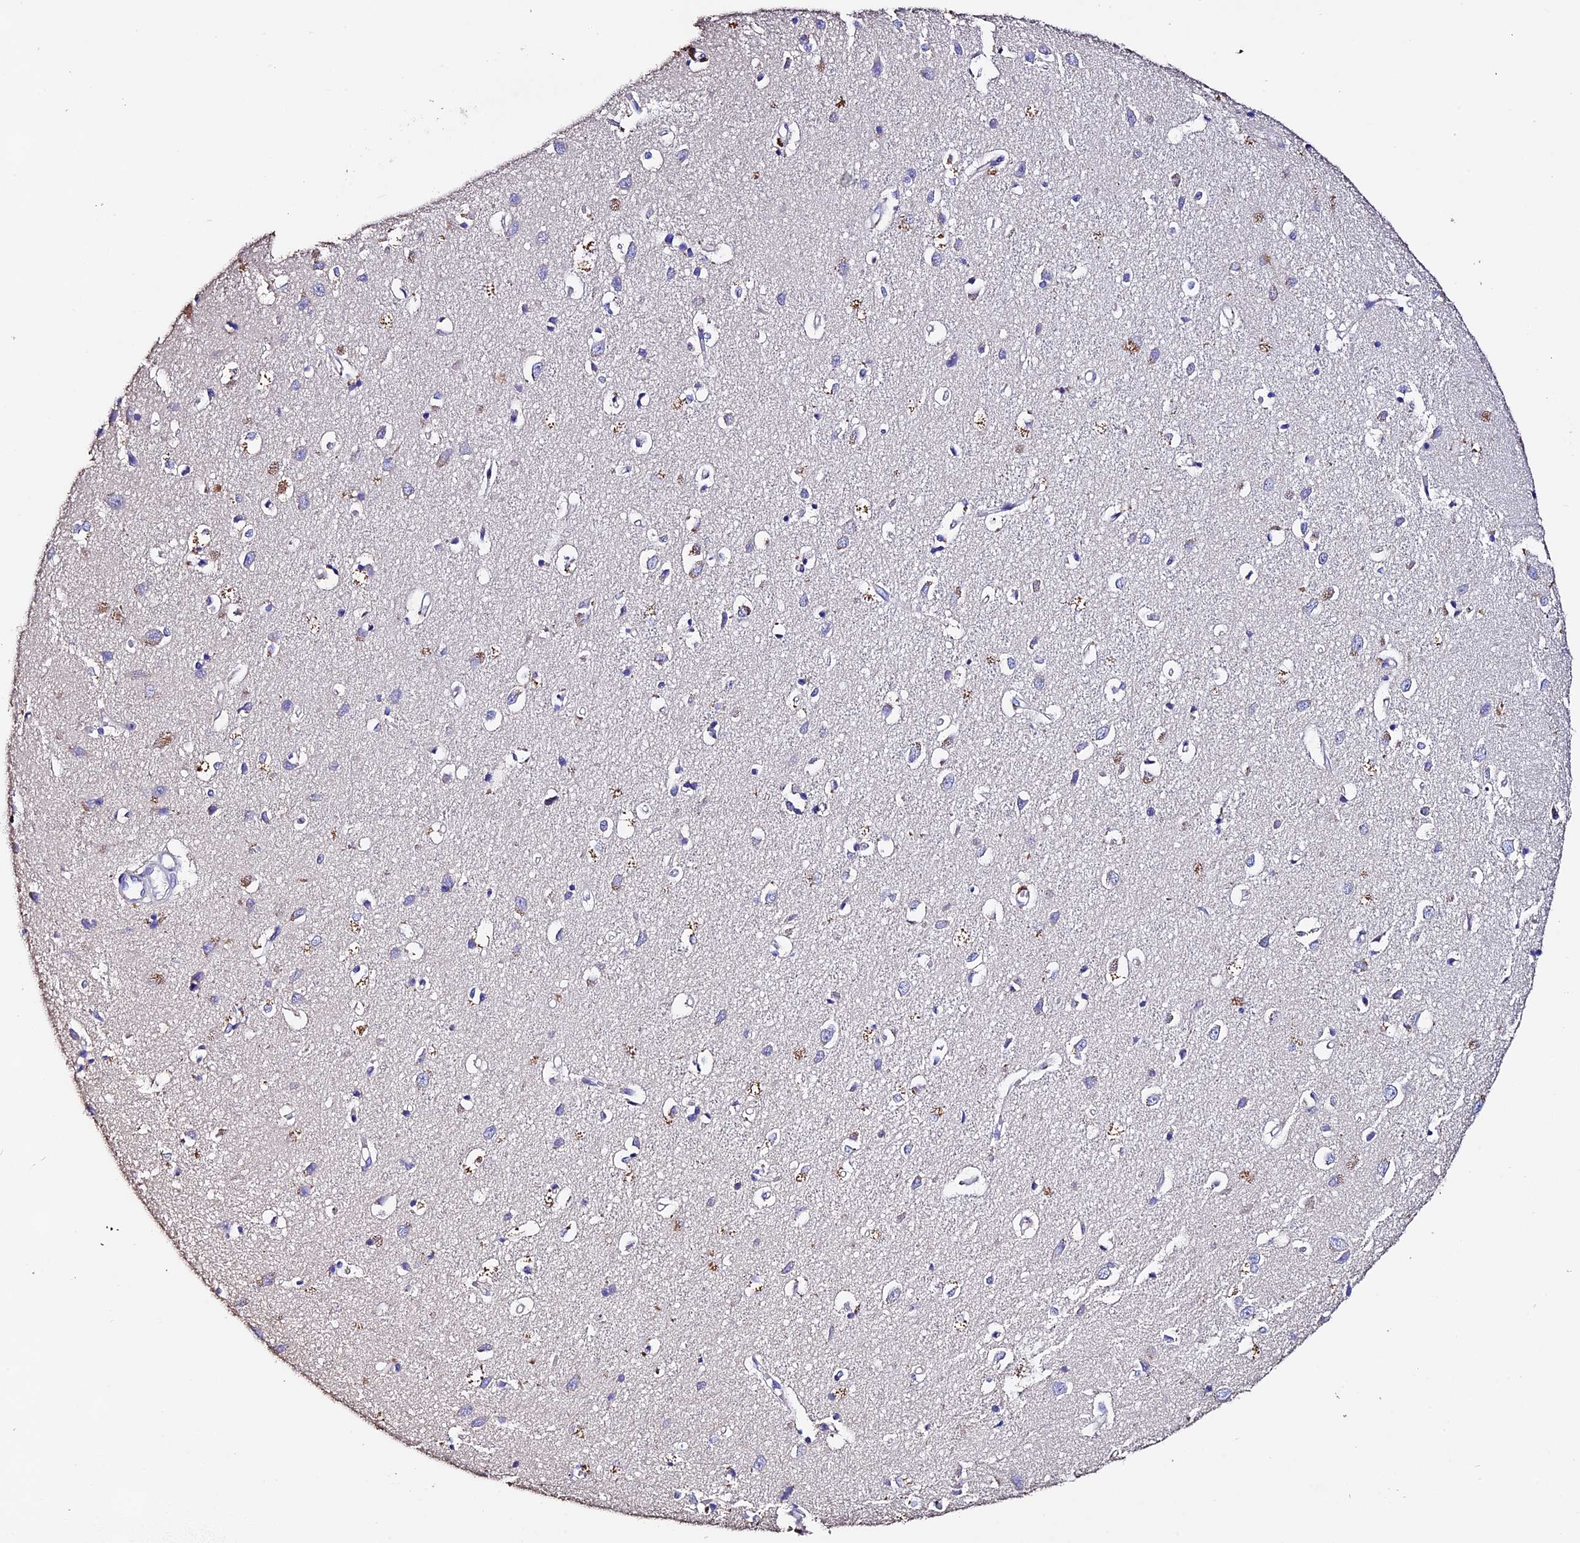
{"staining": {"intensity": "negative", "quantity": "none", "location": "none"}, "tissue": "cerebral cortex", "cell_type": "Endothelial cells", "image_type": "normal", "snomed": [{"axis": "morphology", "description": "Normal tissue, NOS"}, {"axis": "topography", "description": "Cerebral cortex"}], "caption": "Immunohistochemistry micrograph of benign human cerebral cortex stained for a protein (brown), which shows no positivity in endothelial cells.", "gene": "FBXW9", "patient": {"sex": "female", "age": 64}}